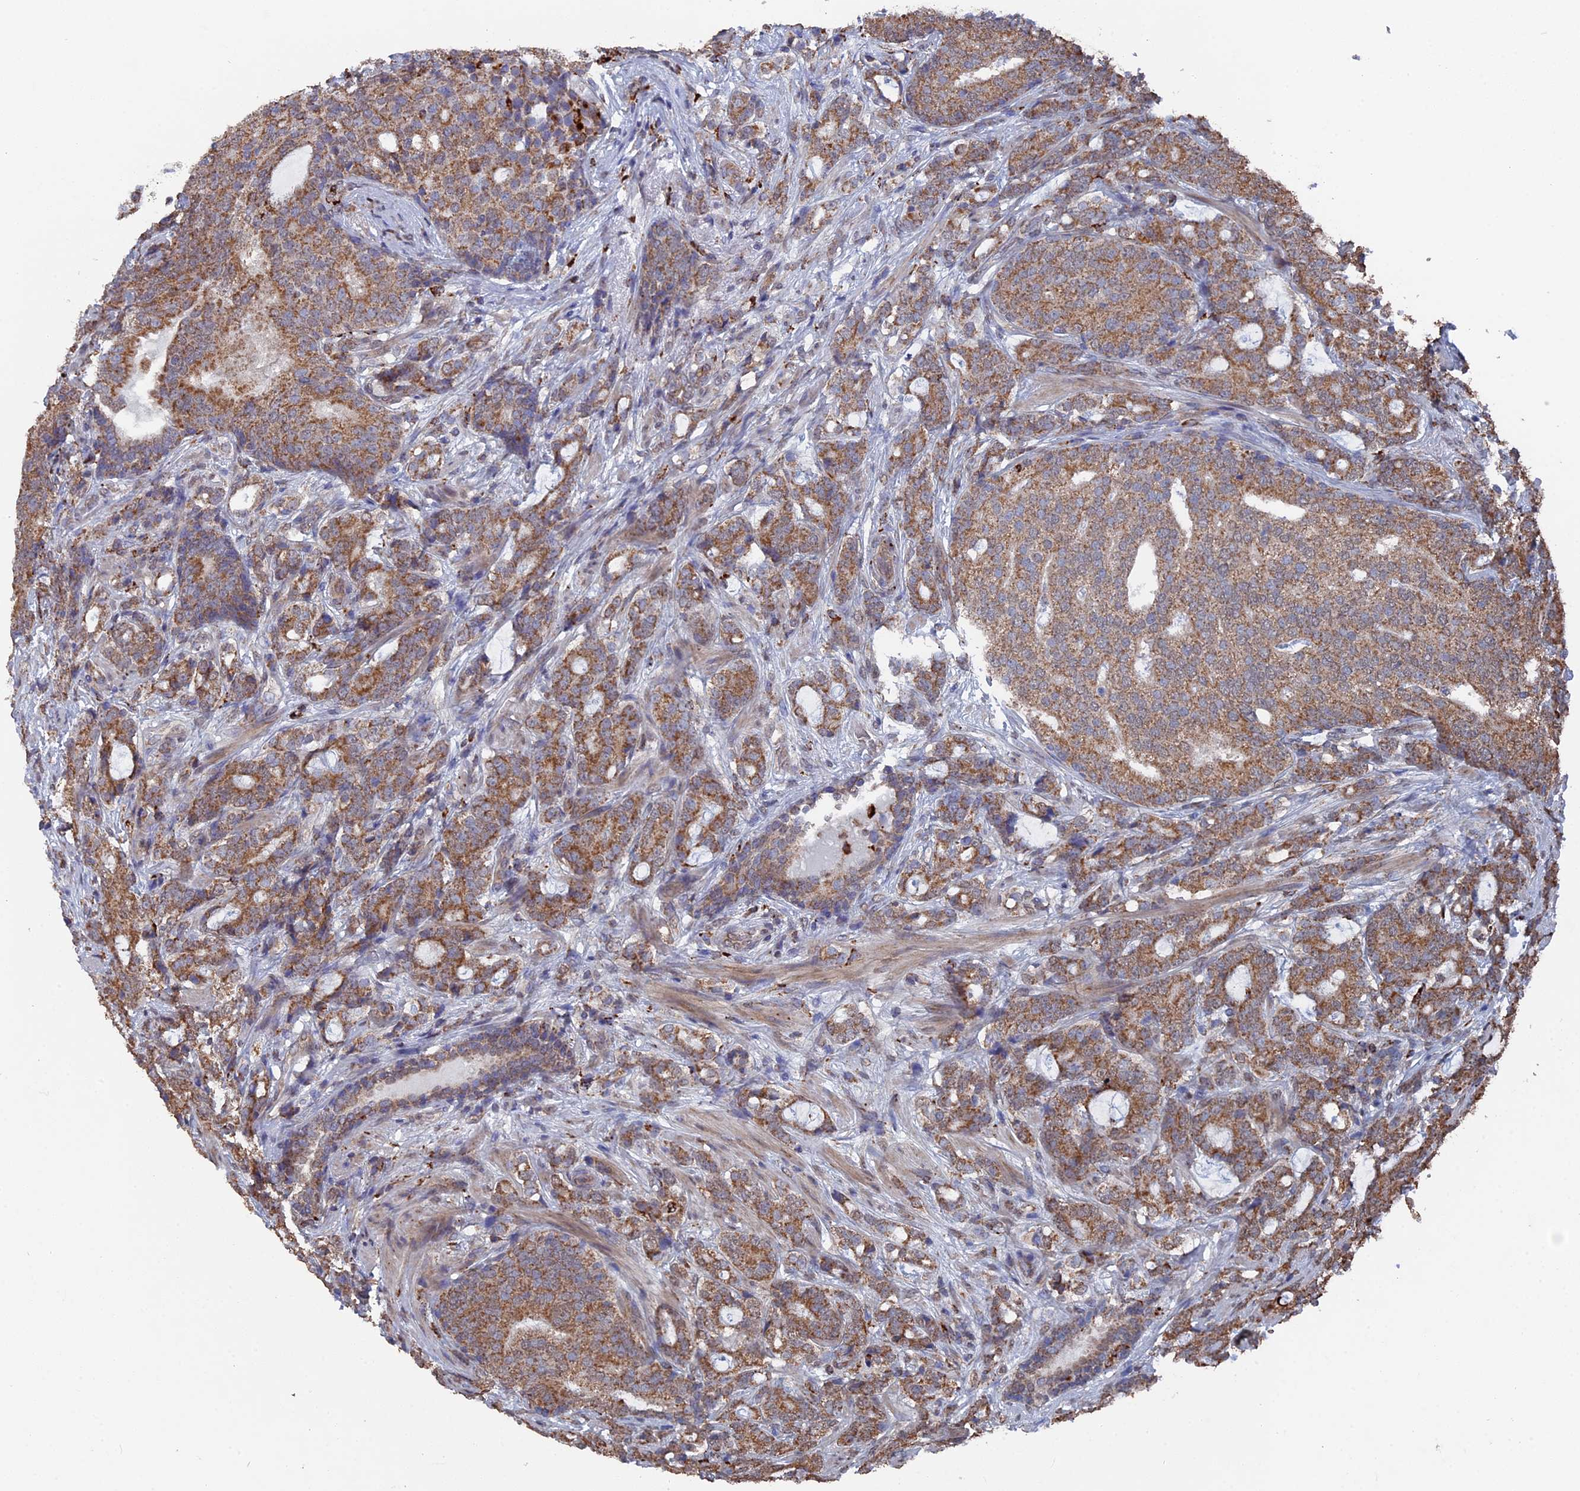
{"staining": {"intensity": "moderate", "quantity": ">75%", "location": "cytoplasmic/membranous"}, "tissue": "prostate cancer", "cell_type": "Tumor cells", "image_type": "cancer", "snomed": [{"axis": "morphology", "description": "Adenocarcinoma, High grade"}, {"axis": "topography", "description": "Prostate"}], "caption": "A brown stain shows moderate cytoplasmic/membranous staining of a protein in prostate high-grade adenocarcinoma tumor cells.", "gene": "SMG9", "patient": {"sex": "male", "age": 67}}